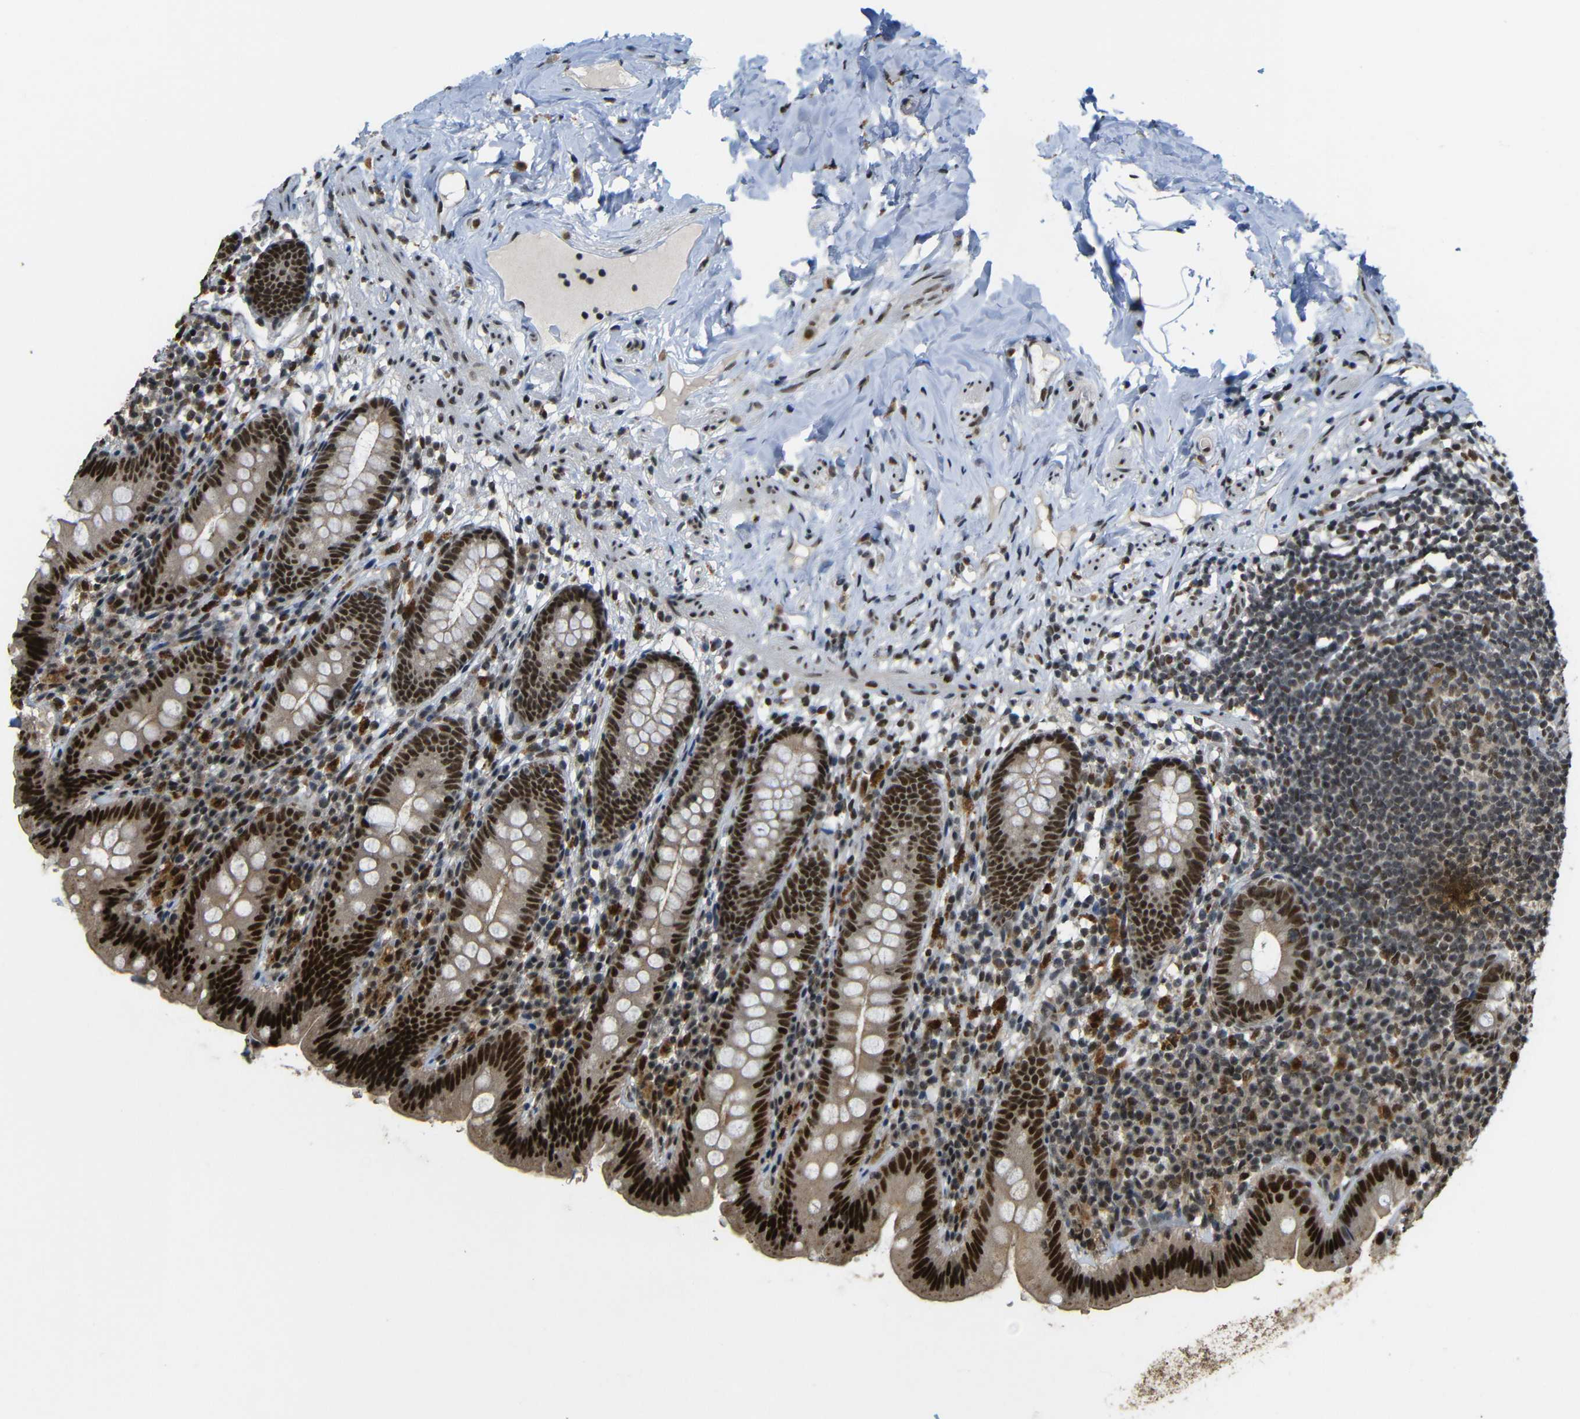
{"staining": {"intensity": "strong", "quantity": ">75%", "location": "nuclear"}, "tissue": "appendix", "cell_type": "Glandular cells", "image_type": "normal", "snomed": [{"axis": "morphology", "description": "Normal tissue, NOS"}, {"axis": "topography", "description": "Appendix"}], "caption": "Immunohistochemistry staining of benign appendix, which exhibits high levels of strong nuclear staining in approximately >75% of glandular cells indicating strong nuclear protein expression. The staining was performed using DAB (3,3'-diaminobenzidine) (brown) for protein detection and nuclei were counterstained in hematoxylin (blue).", "gene": "TCF7L2", "patient": {"sex": "male", "age": 52}}